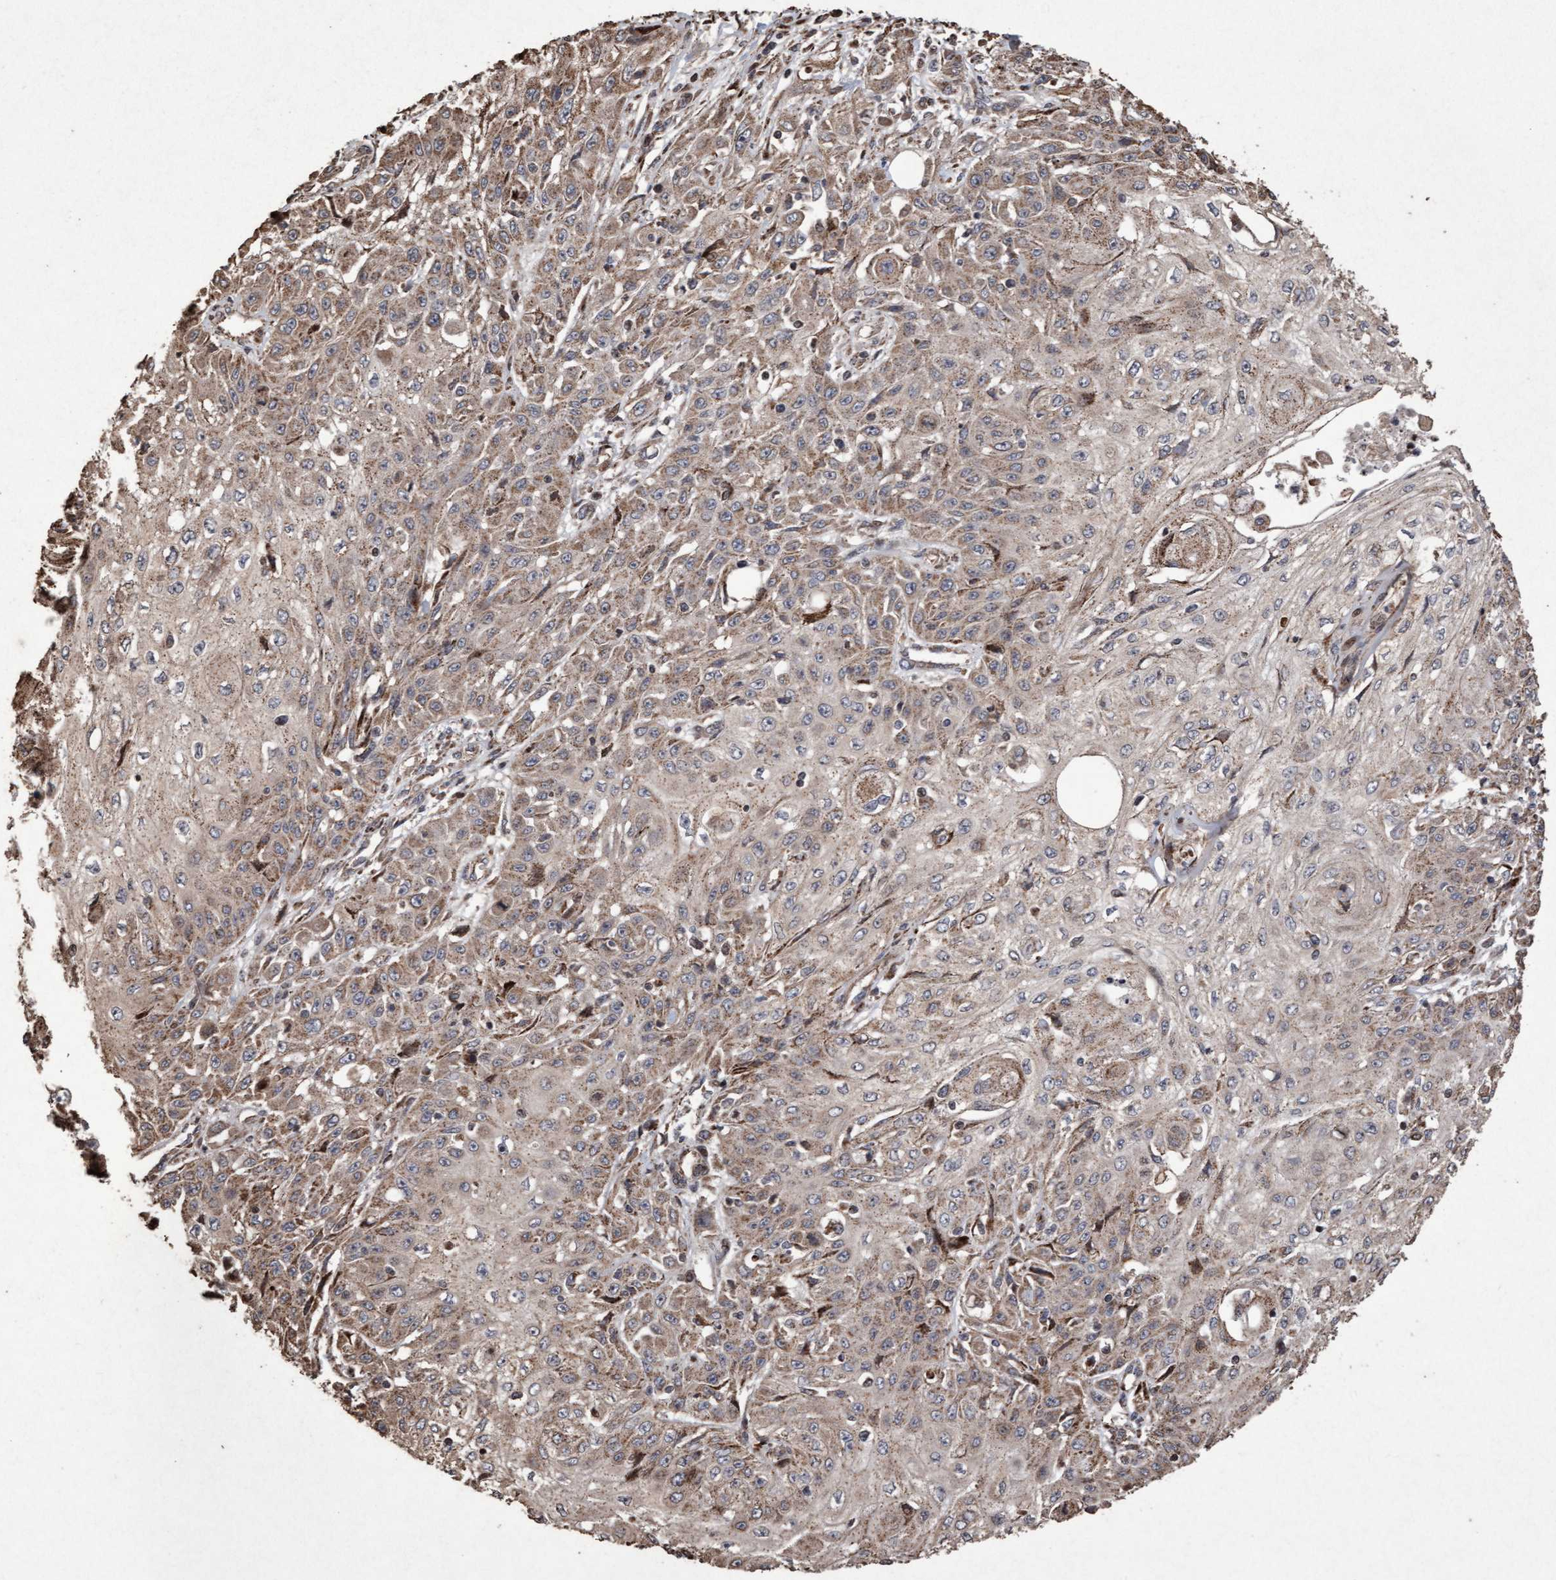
{"staining": {"intensity": "moderate", "quantity": ">75%", "location": "cytoplasmic/membranous"}, "tissue": "skin cancer", "cell_type": "Tumor cells", "image_type": "cancer", "snomed": [{"axis": "morphology", "description": "Squamous cell carcinoma, NOS"}, {"axis": "morphology", "description": "Squamous cell carcinoma, metastatic, NOS"}, {"axis": "topography", "description": "Skin"}, {"axis": "topography", "description": "Lymph node"}], "caption": "A photomicrograph of human skin squamous cell carcinoma stained for a protein shows moderate cytoplasmic/membranous brown staining in tumor cells.", "gene": "OSBP2", "patient": {"sex": "male", "age": 75}}